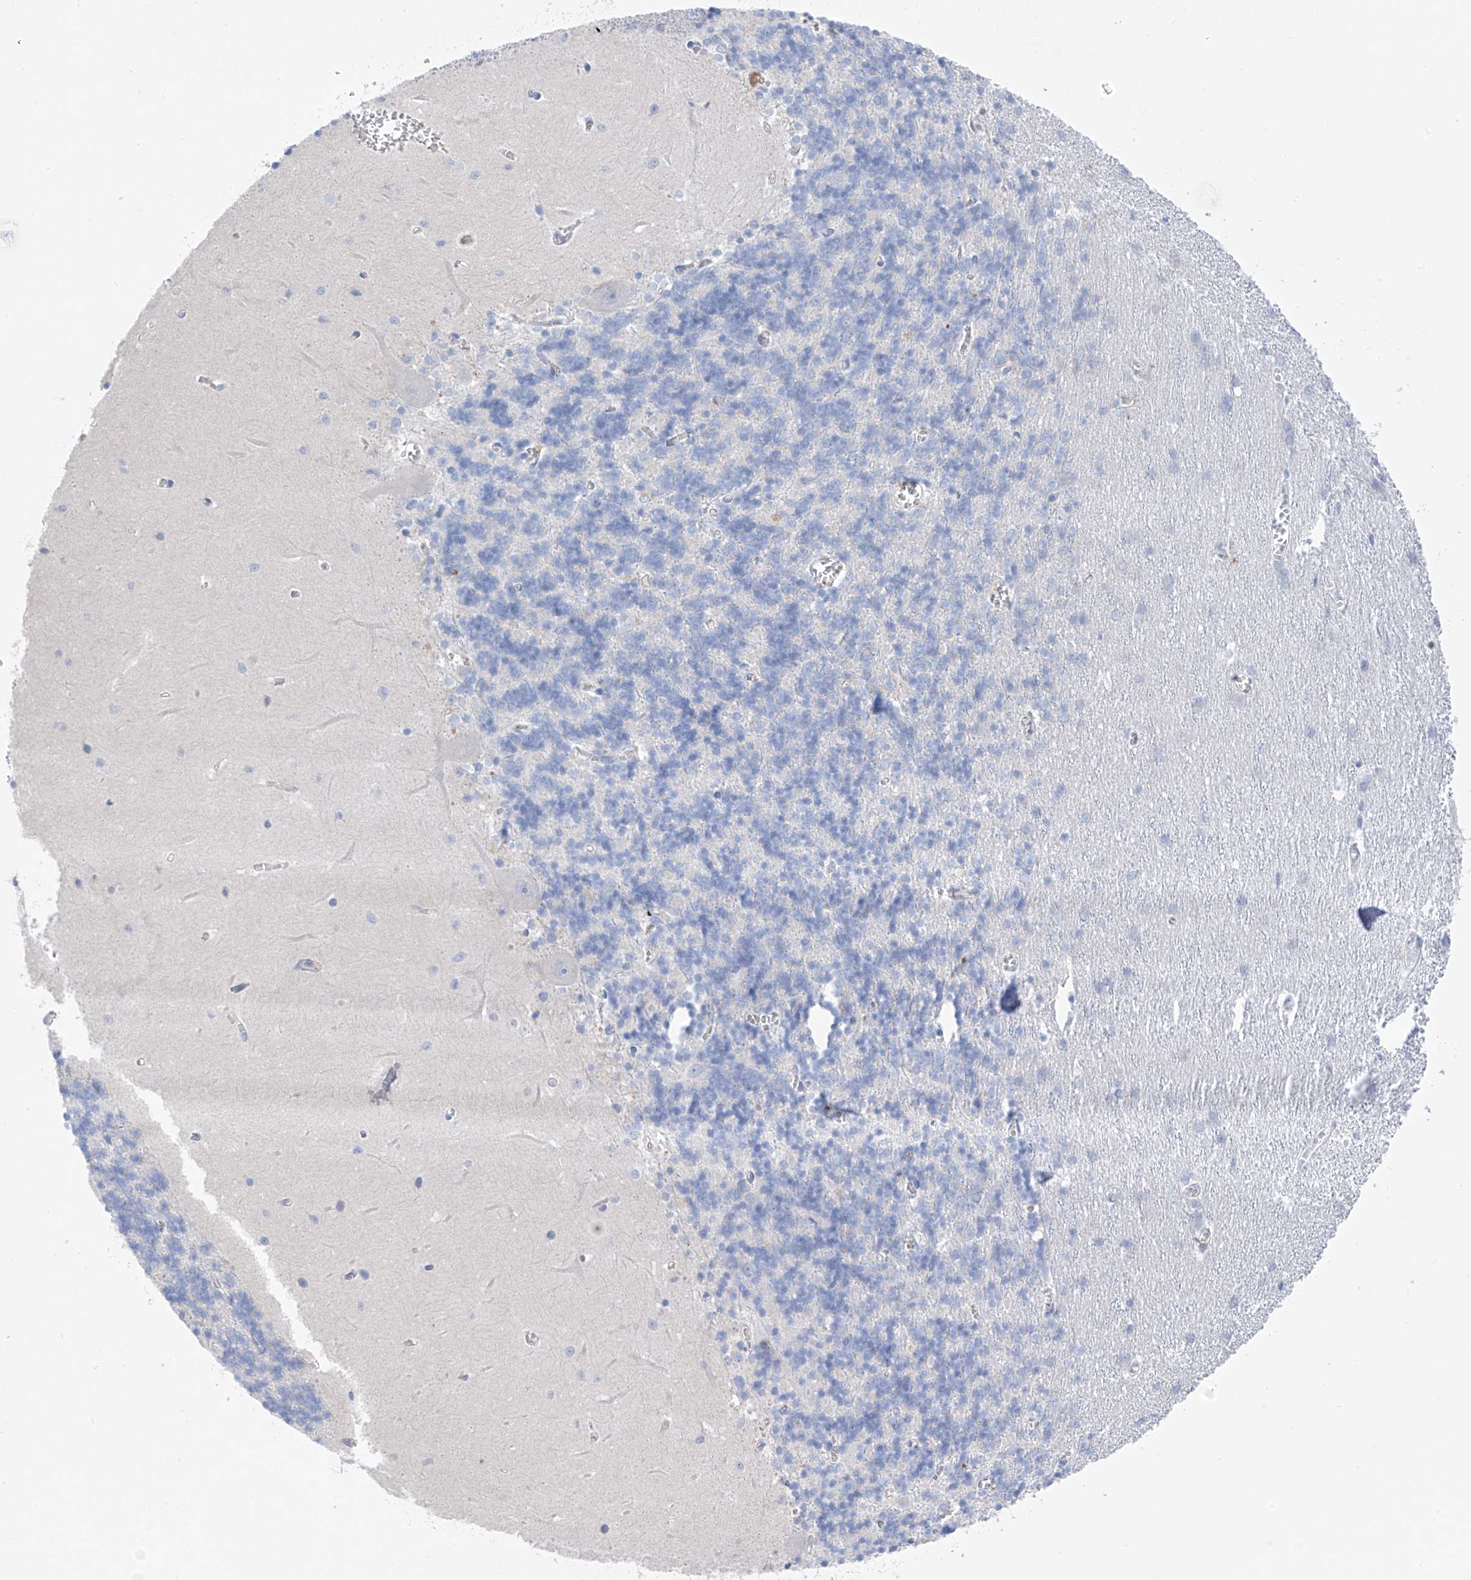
{"staining": {"intensity": "negative", "quantity": "none", "location": "none"}, "tissue": "cerebellum", "cell_type": "Cells in granular layer", "image_type": "normal", "snomed": [{"axis": "morphology", "description": "Normal tissue, NOS"}, {"axis": "topography", "description": "Cerebellum"}], "caption": "IHC histopathology image of unremarkable cerebellum stained for a protein (brown), which exhibits no staining in cells in granular layer.", "gene": "ITGA9", "patient": {"sex": "male", "age": 37}}